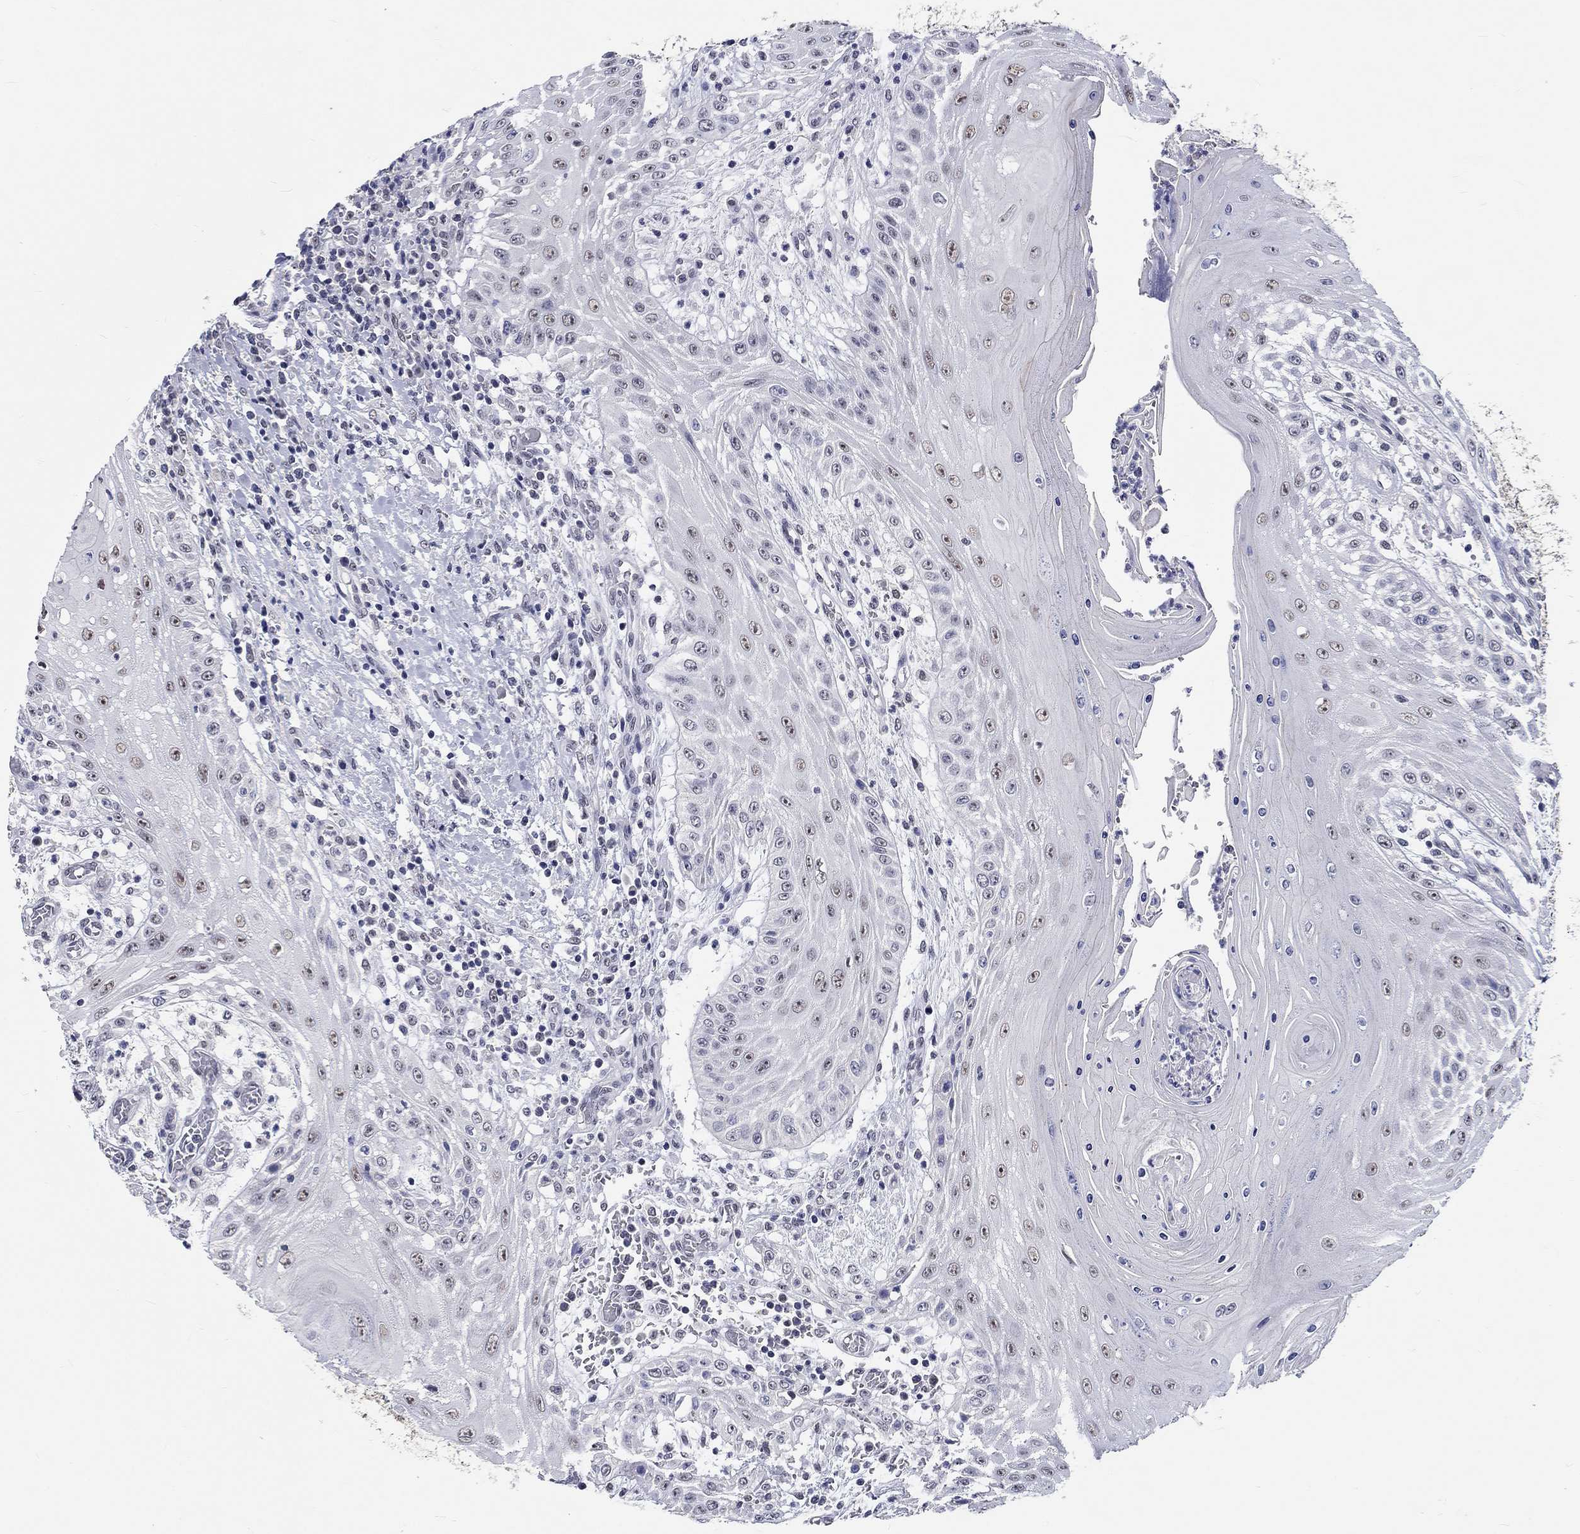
{"staining": {"intensity": "negative", "quantity": "none", "location": "none"}, "tissue": "head and neck cancer", "cell_type": "Tumor cells", "image_type": "cancer", "snomed": [{"axis": "morphology", "description": "Squamous cell carcinoma, NOS"}, {"axis": "topography", "description": "Oral tissue"}, {"axis": "topography", "description": "Head-Neck"}], "caption": "Head and neck squamous cell carcinoma stained for a protein using IHC demonstrates no staining tumor cells.", "gene": "GRIN1", "patient": {"sex": "male", "age": 58}}